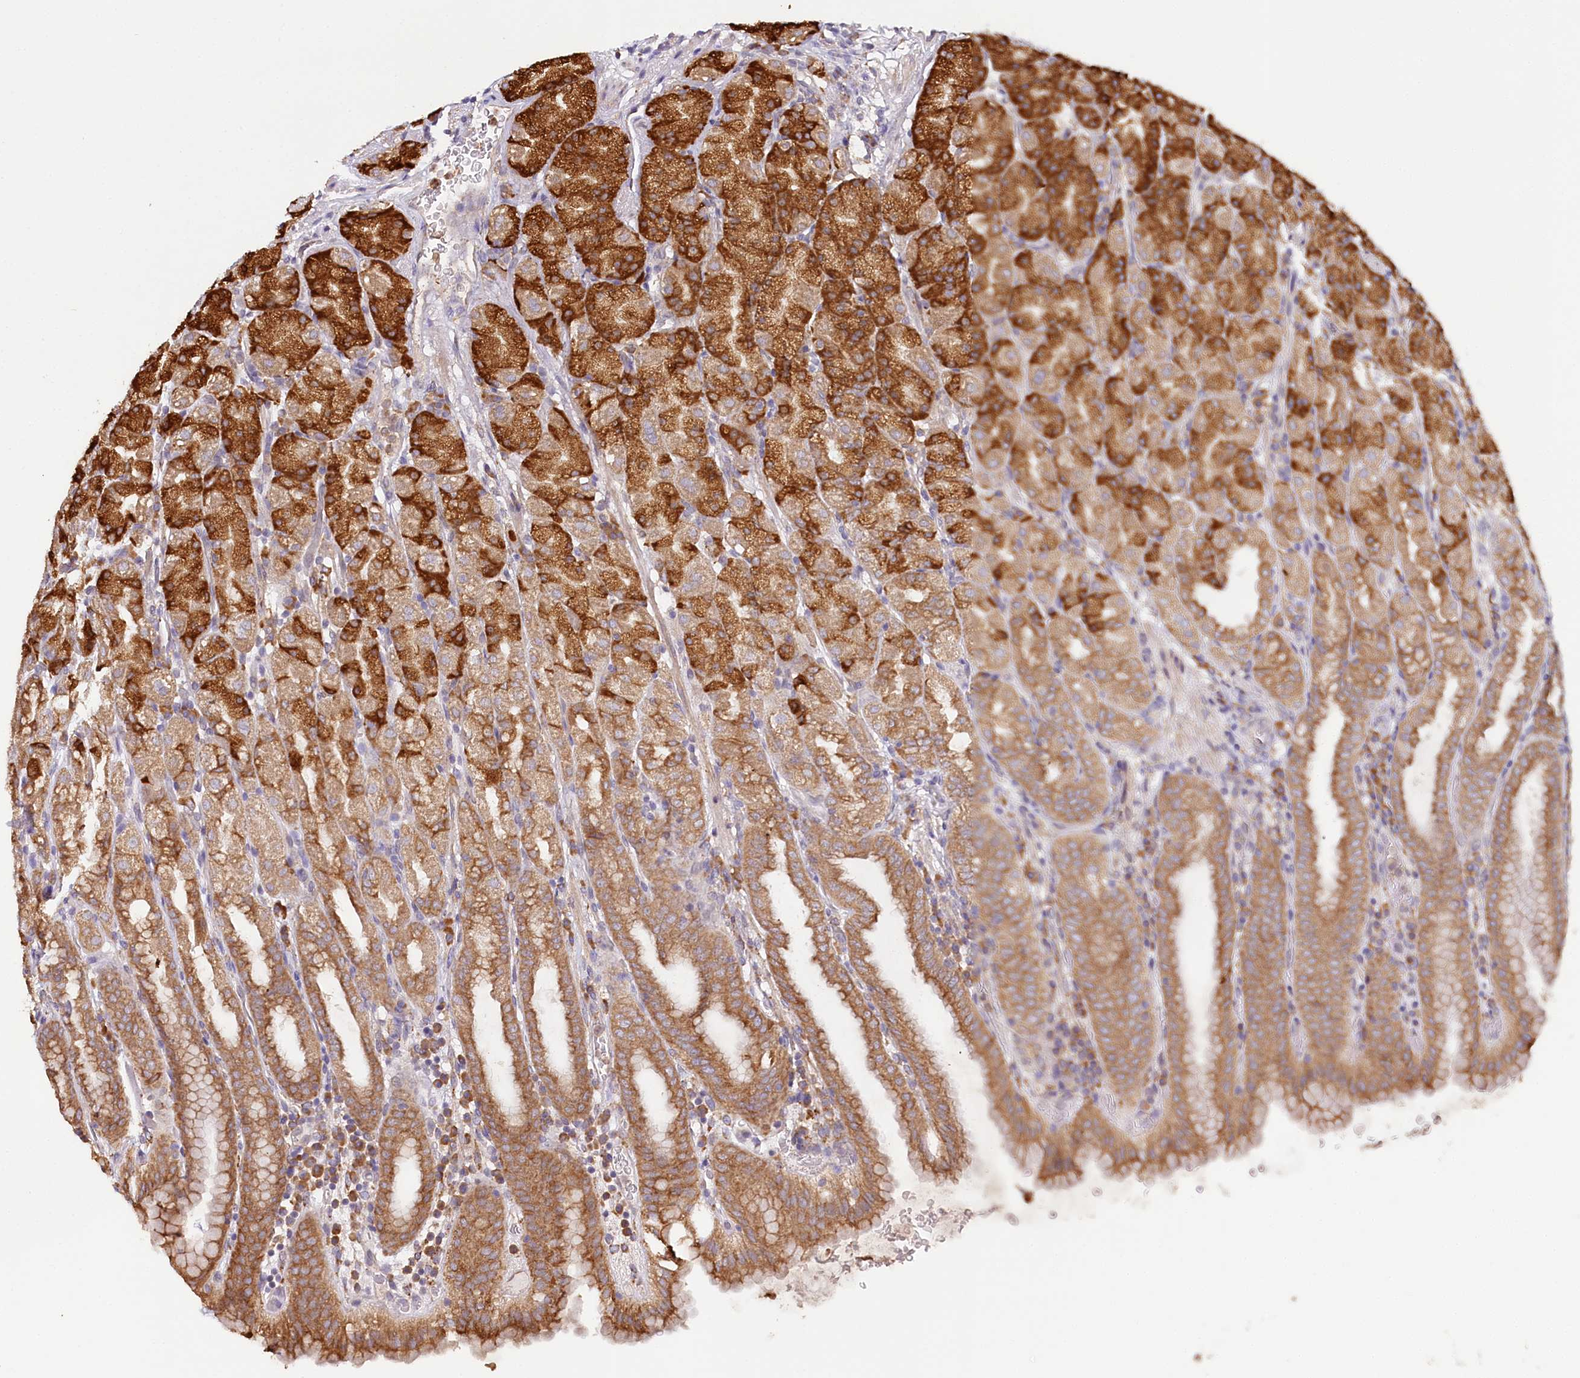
{"staining": {"intensity": "strong", "quantity": ">75%", "location": "cytoplasmic/membranous"}, "tissue": "stomach", "cell_type": "Glandular cells", "image_type": "normal", "snomed": [{"axis": "morphology", "description": "Normal tissue, NOS"}, {"axis": "topography", "description": "Stomach, upper"}], "caption": "Stomach stained for a protein (brown) displays strong cytoplasmic/membranous positive positivity in approximately >75% of glandular cells.", "gene": "VEGFA", "patient": {"sex": "male", "age": 68}}